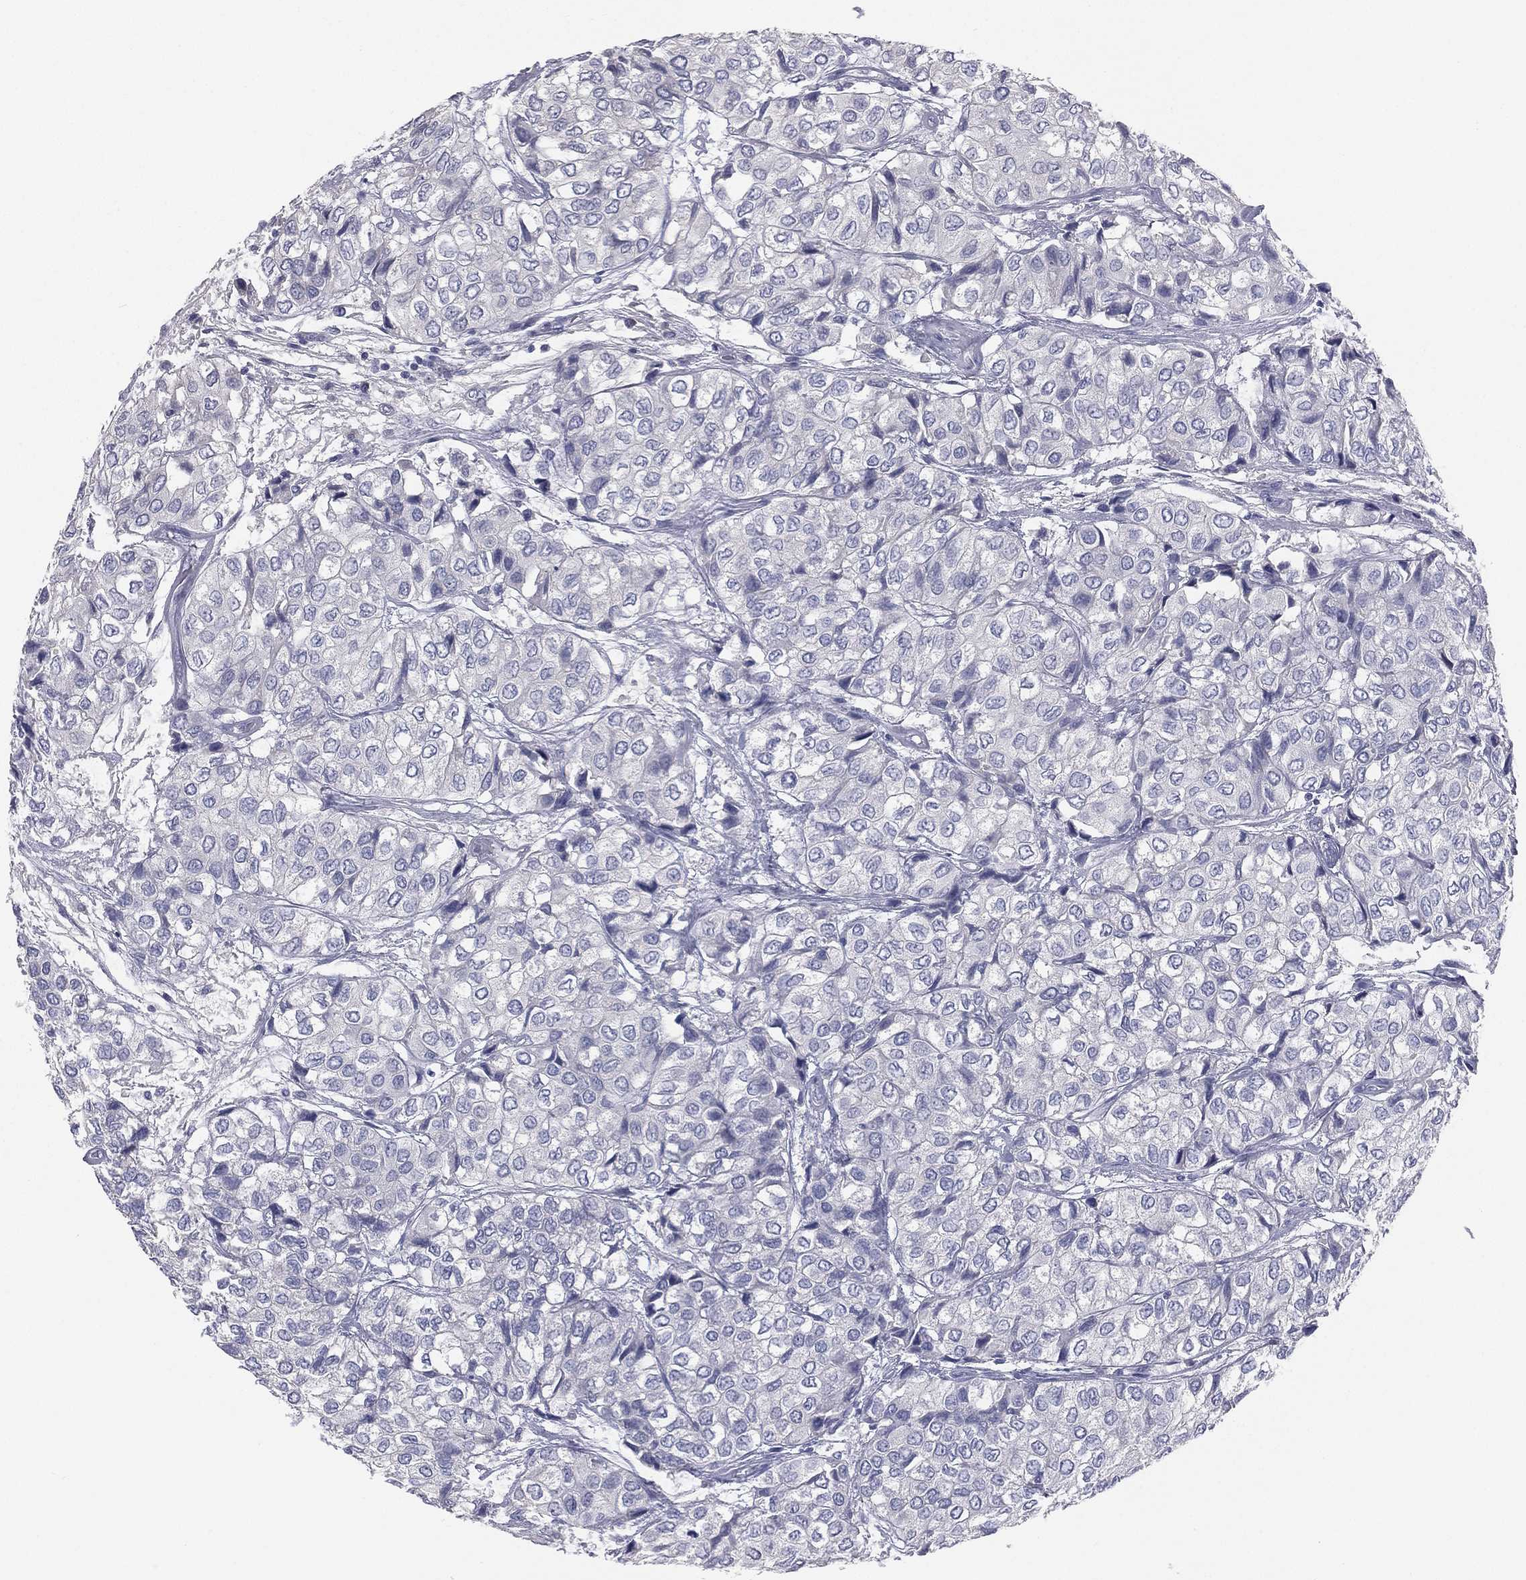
{"staining": {"intensity": "negative", "quantity": "none", "location": "none"}, "tissue": "urothelial cancer", "cell_type": "Tumor cells", "image_type": "cancer", "snomed": [{"axis": "morphology", "description": "Urothelial carcinoma, High grade"}, {"axis": "topography", "description": "Urinary bladder"}], "caption": "Protein analysis of urothelial carcinoma (high-grade) displays no significant staining in tumor cells. (Brightfield microscopy of DAB immunohistochemistry at high magnification).", "gene": "STK31", "patient": {"sex": "male", "age": 73}}